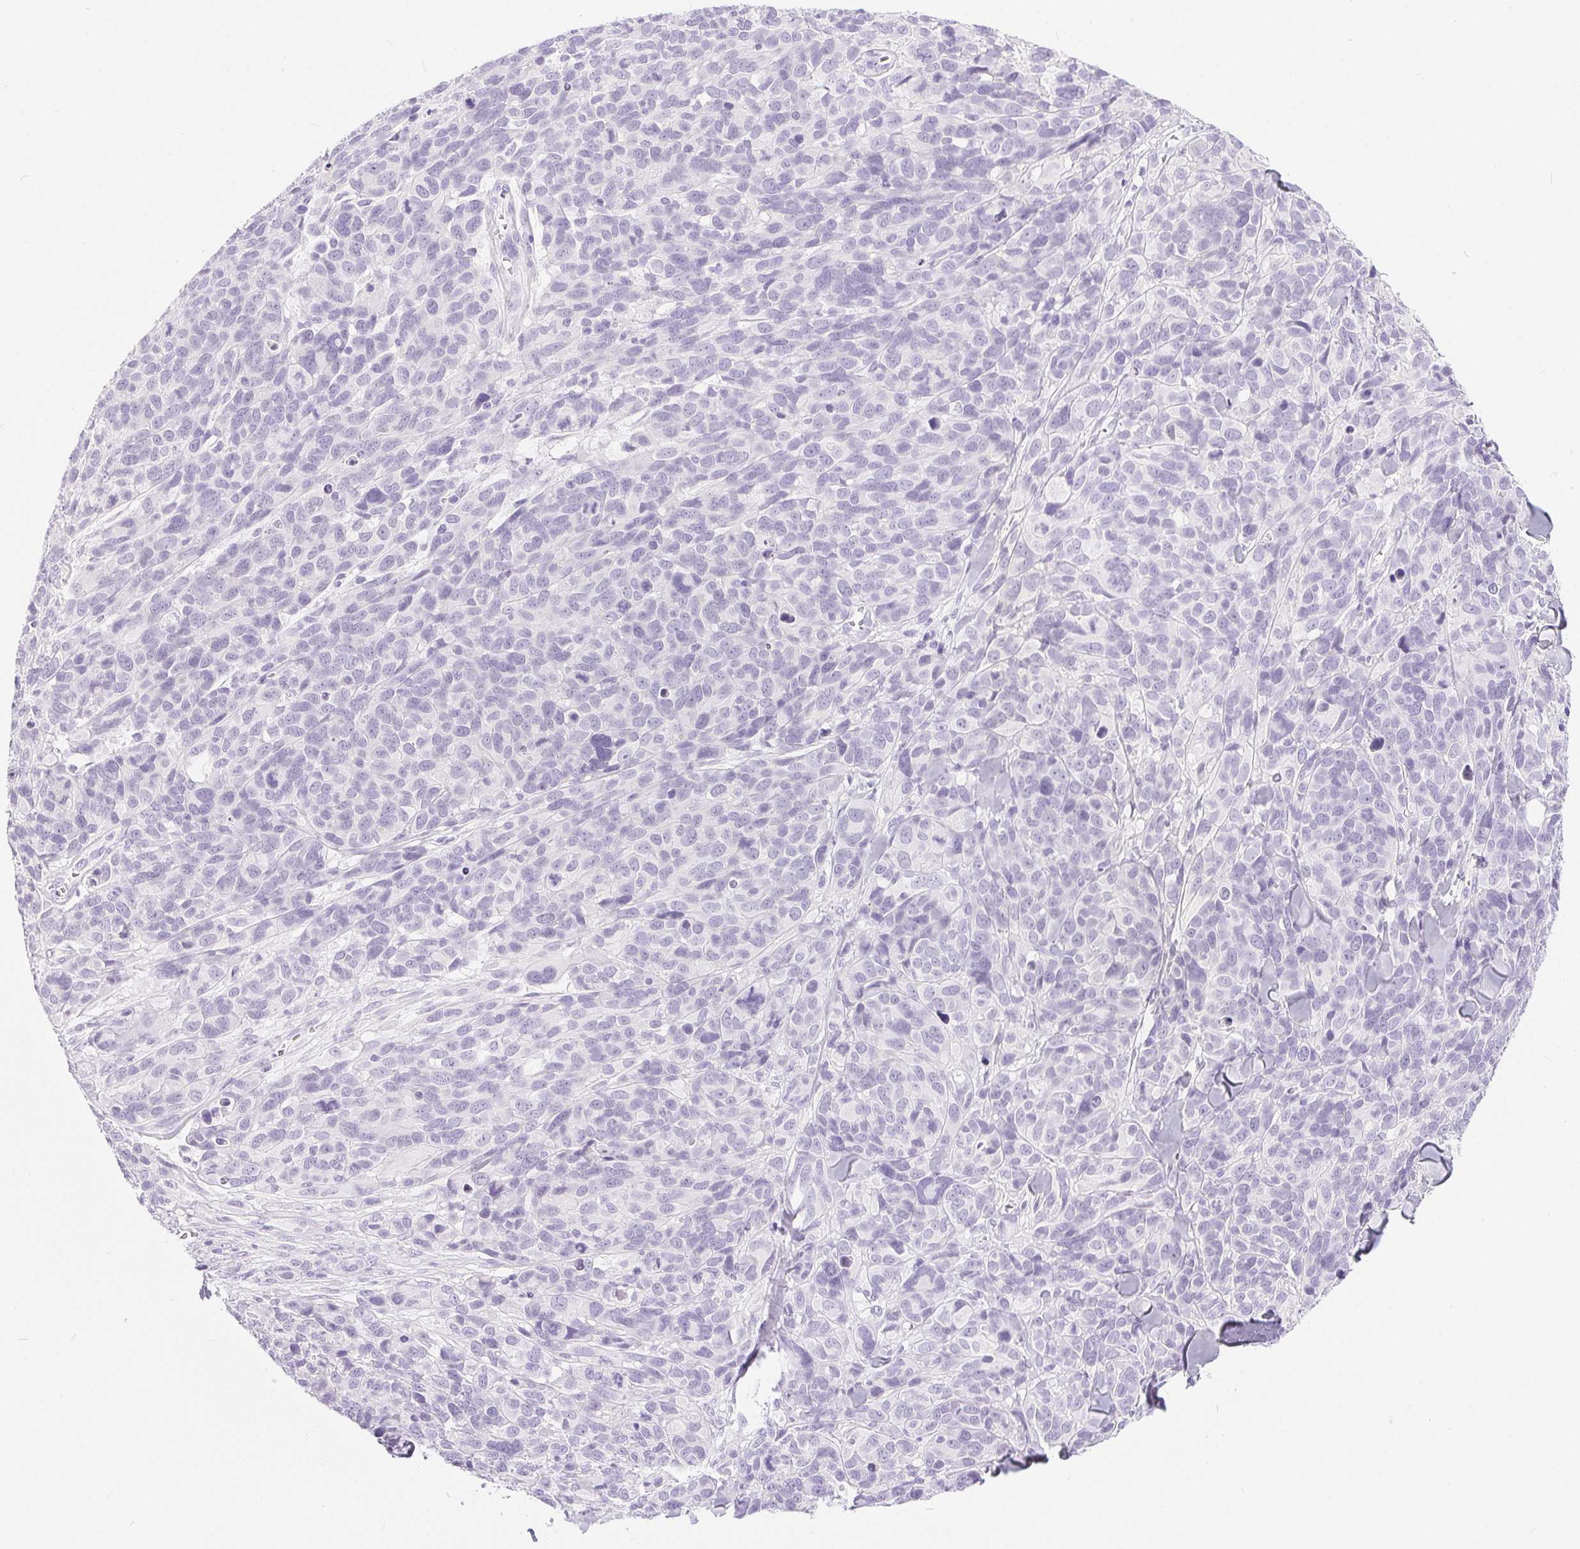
{"staining": {"intensity": "negative", "quantity": "none", "location": "none"}, "tissue": "melanoma", "cell_type": "Tumor cells", "image_type": "cancer", "snomed": [{"axis": "morphology", "description": "Malignant melanoma, NOS"}, {"axis": "topography", "description": "Skin"}], "caption": "The image exhibits no significant positivity in tumor cells of melanoma.", "gene": "XDH", "patient": {"sex": "male", "age": 51}}